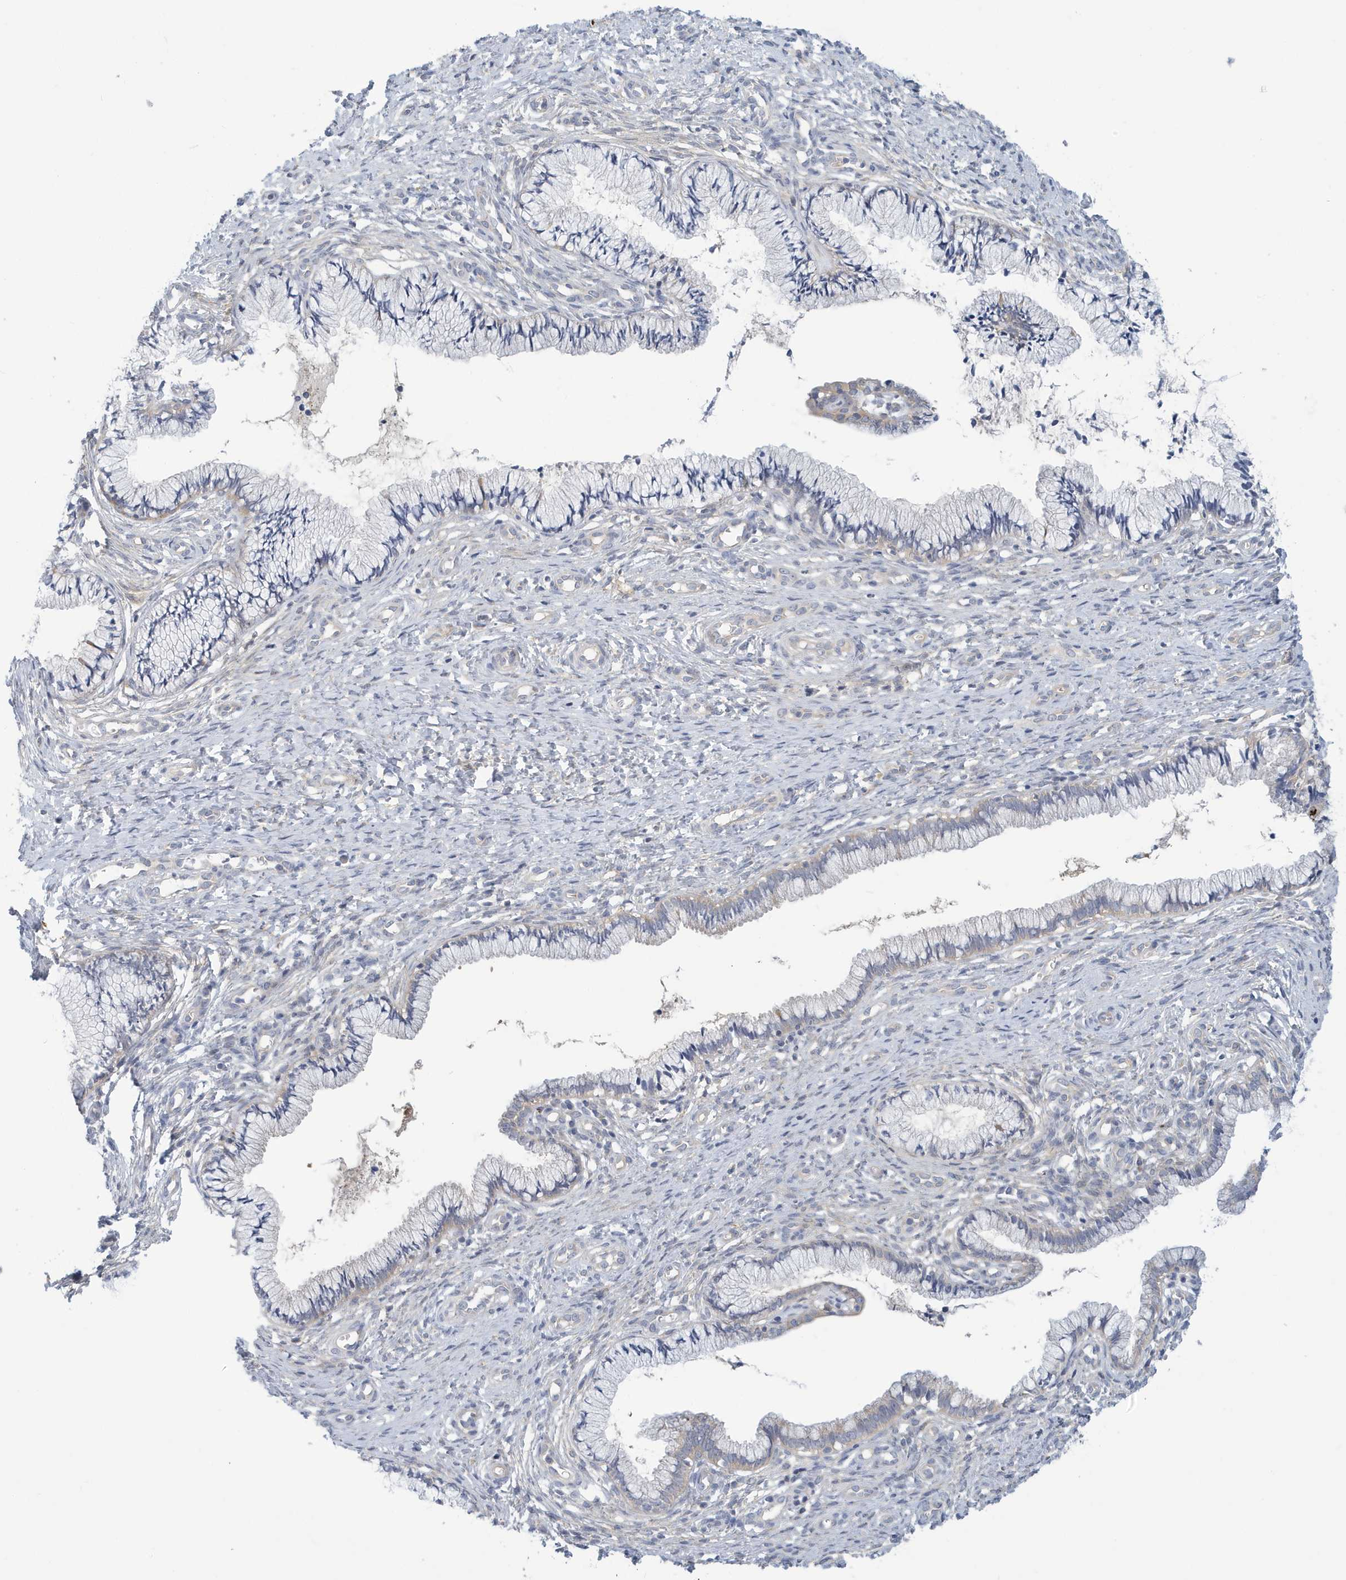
{"staining": {"intensity": "negative", "quantity": "none", "location": "none"}, "tissue": "cervix", "cell_type": "Glandular cells", "image_type": "normal", "snomed": [{"axis": "morphology", "description": "Normal tissue, NOS"}, {"axis": "topography", "description": "Cervix"}], "caption": "Cervix was stained to show a protein in brown. There is no significant positivity in glandular cells. Nuclei are stained in blue.", "gene": "VTA1", "patient": {"sex": "female", "age": 36}}